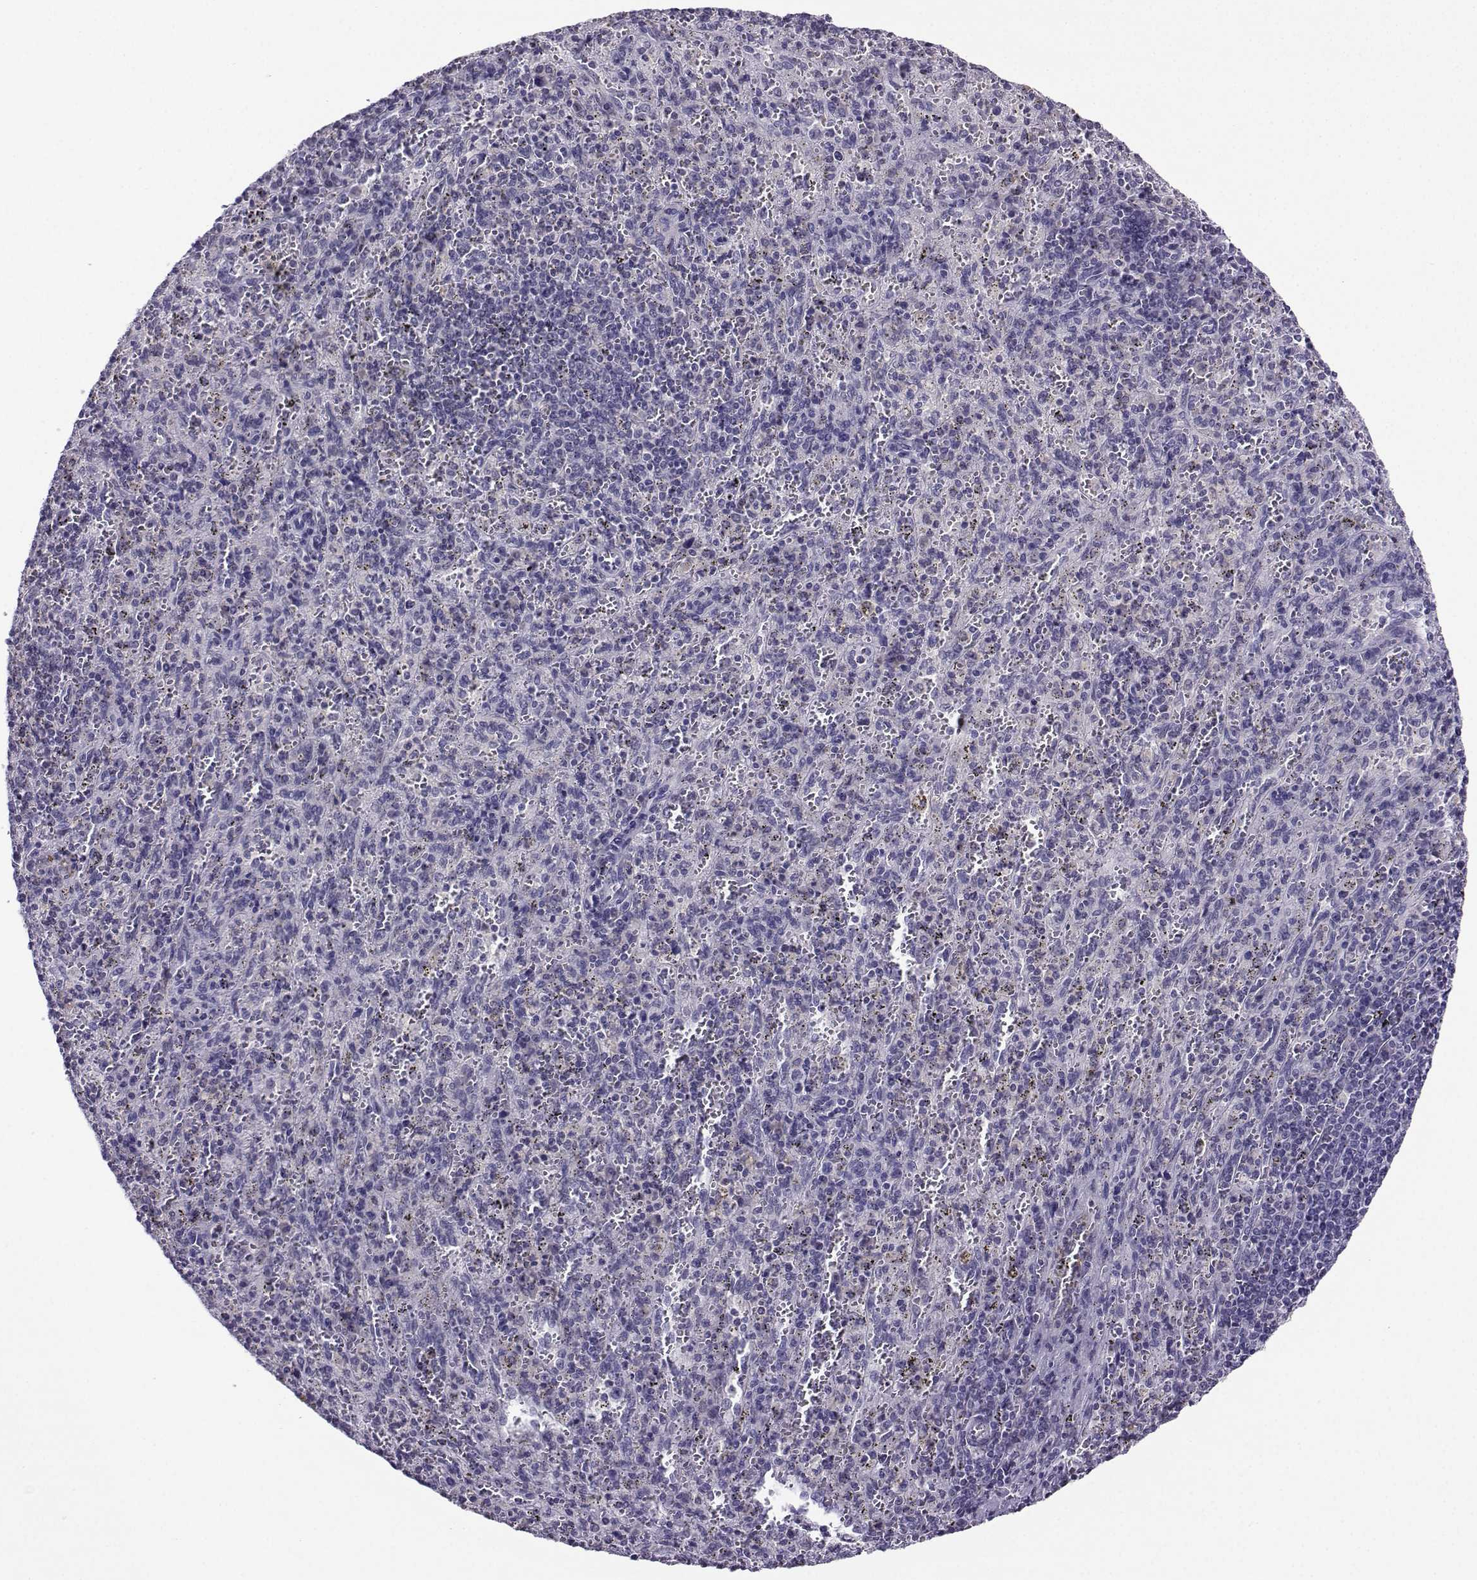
{"staining": {"intensity": "negative", "quantity": "none", "location": "none"}, "tissue": "spleen", "cell_type": "Cells in red pulp", "image_type": "normal", "snomed": [{"axis": "morphology", "description": "Normal tissue, NOS"}, {"axis": "topography", "description": "Spleen"}], "caption": "Photomicrograph shows no protein staining in cells in red pulp of normal spleen. (Stains: DAB (3,3'-diaminobenzidine) IHC with hematoxylin counter stain, Microscopy: brightfield microscopy at high magnification).", "gene": "LRFN2", "patient": {"sex": "male", "age": 57}}